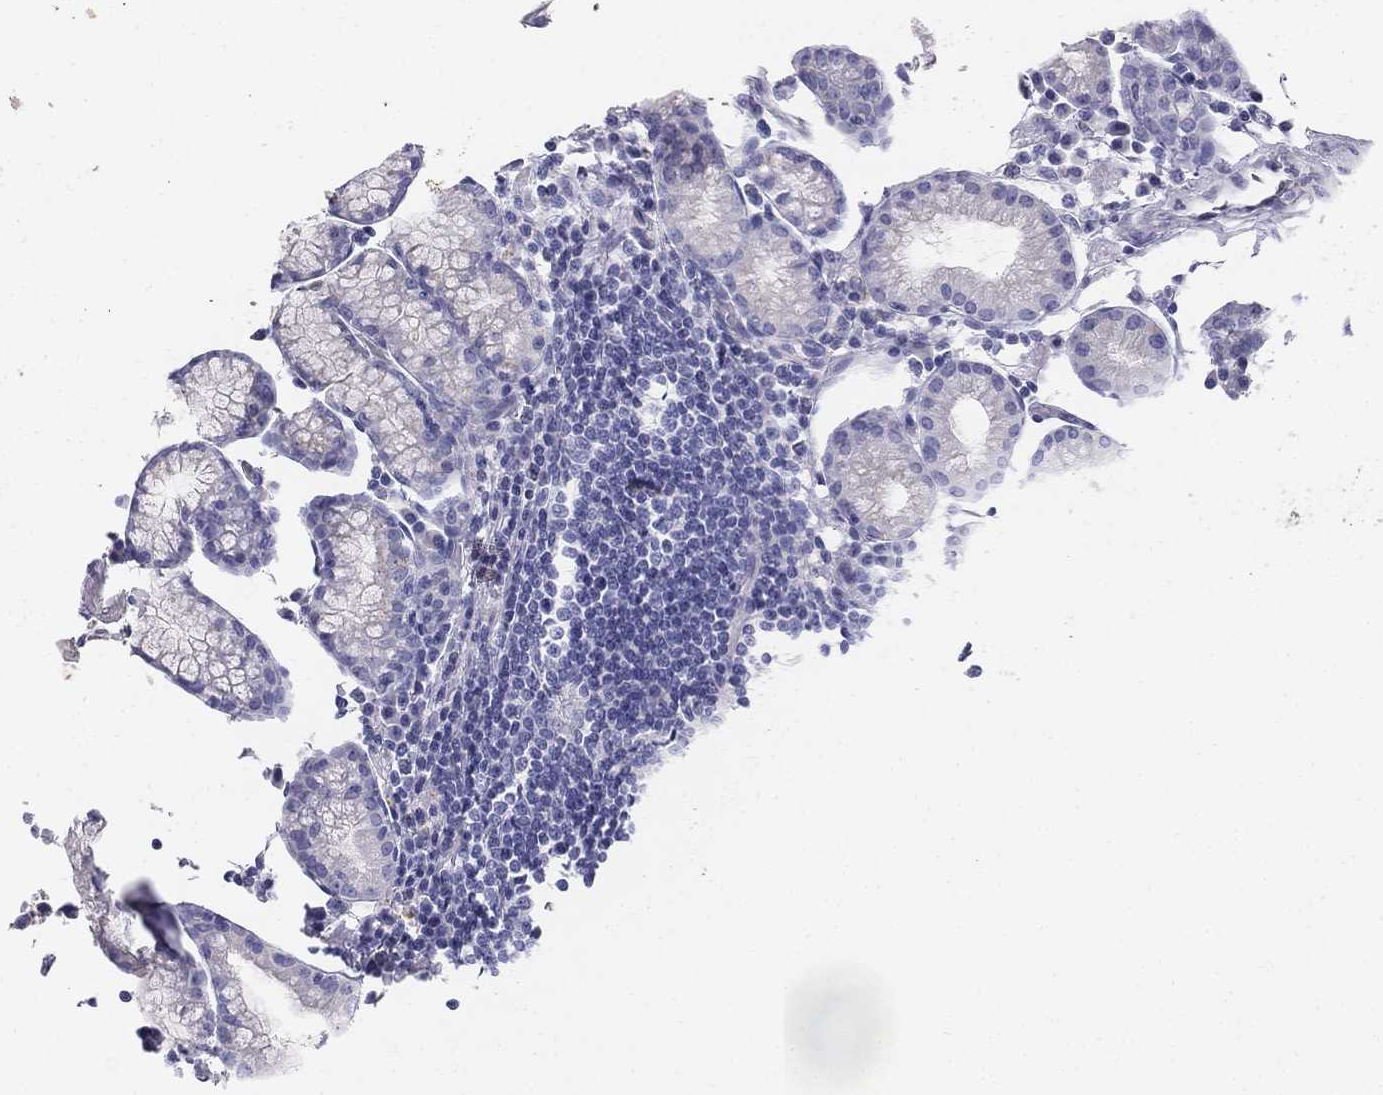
{"staining": {"intensity": "negative", "quantity": "none", "location": "none"}, "tissue": "stomach", "cell_type": "Glandular cells", "image_type": "normal", "snomed": [{"axis": "morphology", "description": "Normal tissue, NOS"}, {"axis": "morphology", "description": "Adenocarcinoma, NOS"}, {"axis": "topography", "description": "Stomach"}], "caption": "The micrograph displays no staining of glandular cells in normal stomach. (Immunohistochemistry, brightfield microscopy, high magnification).", "gene": "ALOXE3", "patient": {"sex": "female", "age": 64}}